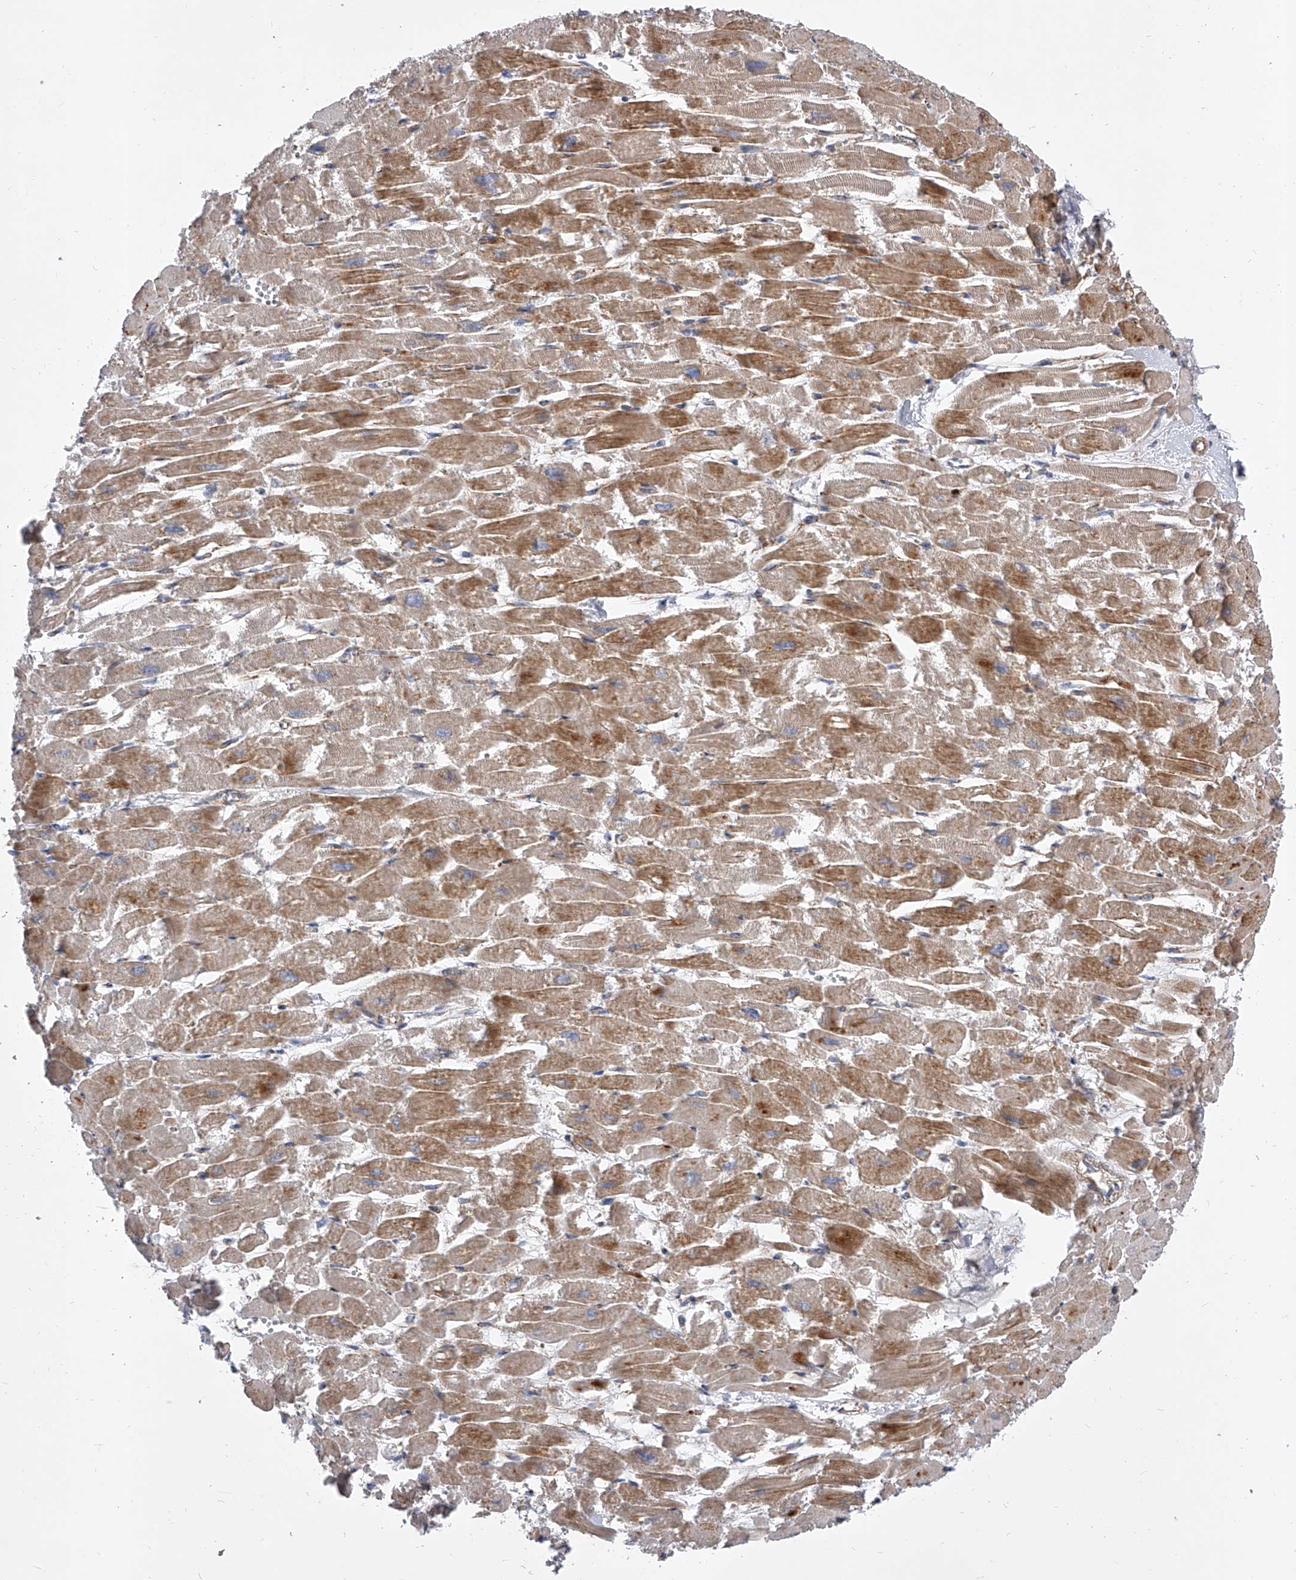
{"staining": {"intensity": "moderate", "quantity": "25%-75%", "location": "cytoplasmic/membranous"}, "tissue": "heart muscle", "cell_type": "Cardiomyocytes", "image_type": "normal", "snomed": [{"axis": "morphology", "description": "Normal tissue, NOS"}, {"axis": "topography", "description": "Heart"}], "caption": "IHC micrograph of unremarkable heart muscle stained for a protein (brown), which exhibits medium levels of moderate cytoplasmic/membranous positivity in about 25%-75% of cardiomyocytes.", "gene": "ENSG00000250424", "patient": {"sex": "male", "age": 54}}